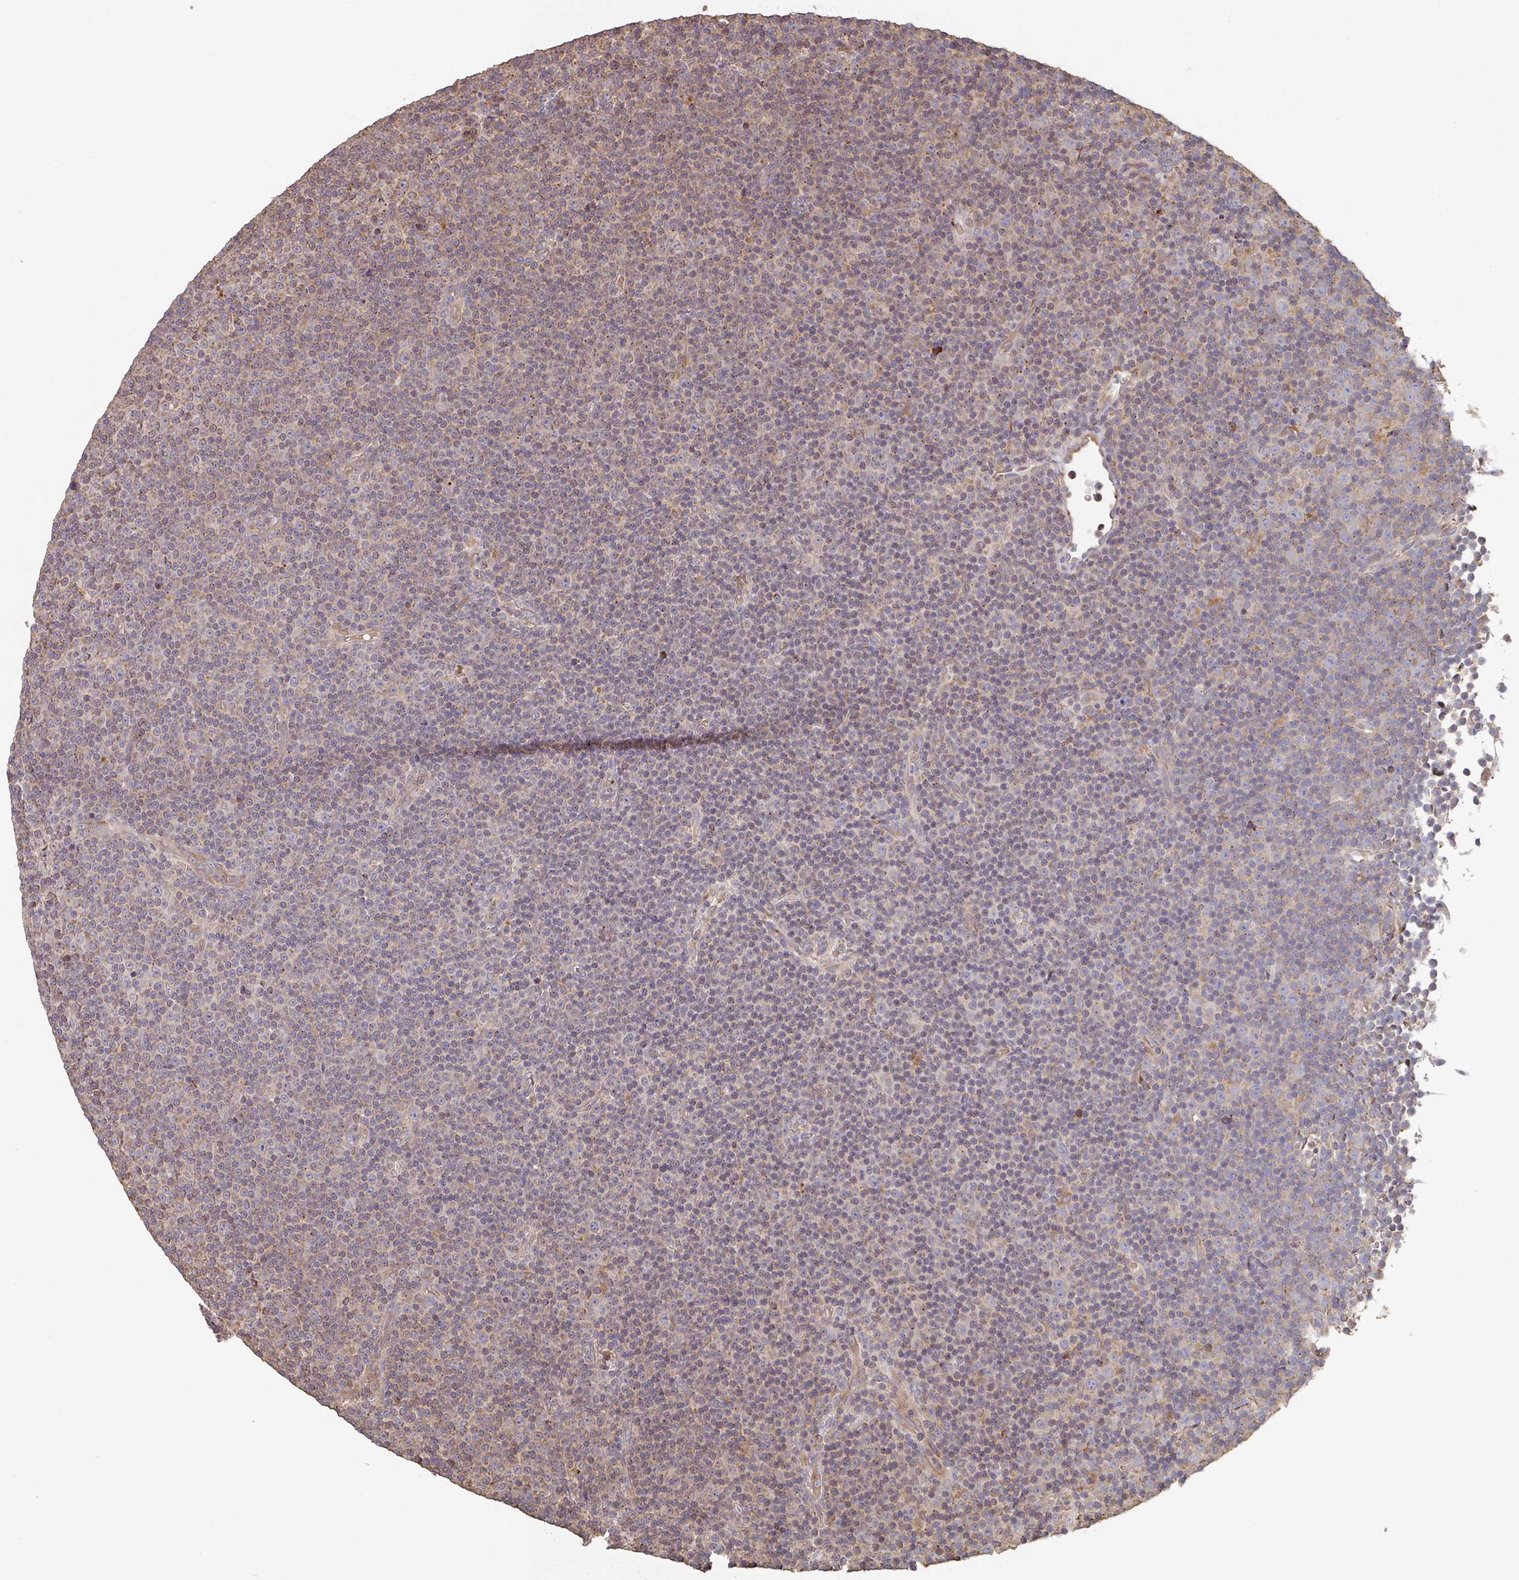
{"staining": {"intensity": "weak", "quantity": "25%-75%", "location": "cytoplasmic/membranous"}, "tissue": "lymphoma", "cell_type": "Tumor cells", "image_type": "cancer", "snomed": [{"axis": "morphology", "description": "Malignant lymphoma, non-Hodgkin's type, Low grade"}, {"axis": "topography", "description": "Lymph node"}], "caption": "Lymphoma stained with a brown dye exhibits weak cytoplasmic/membranous positive expression in about 25%-75% of tumor cells.", "gene": "POLG", "patient": {"sex": "female", "age": 67}}